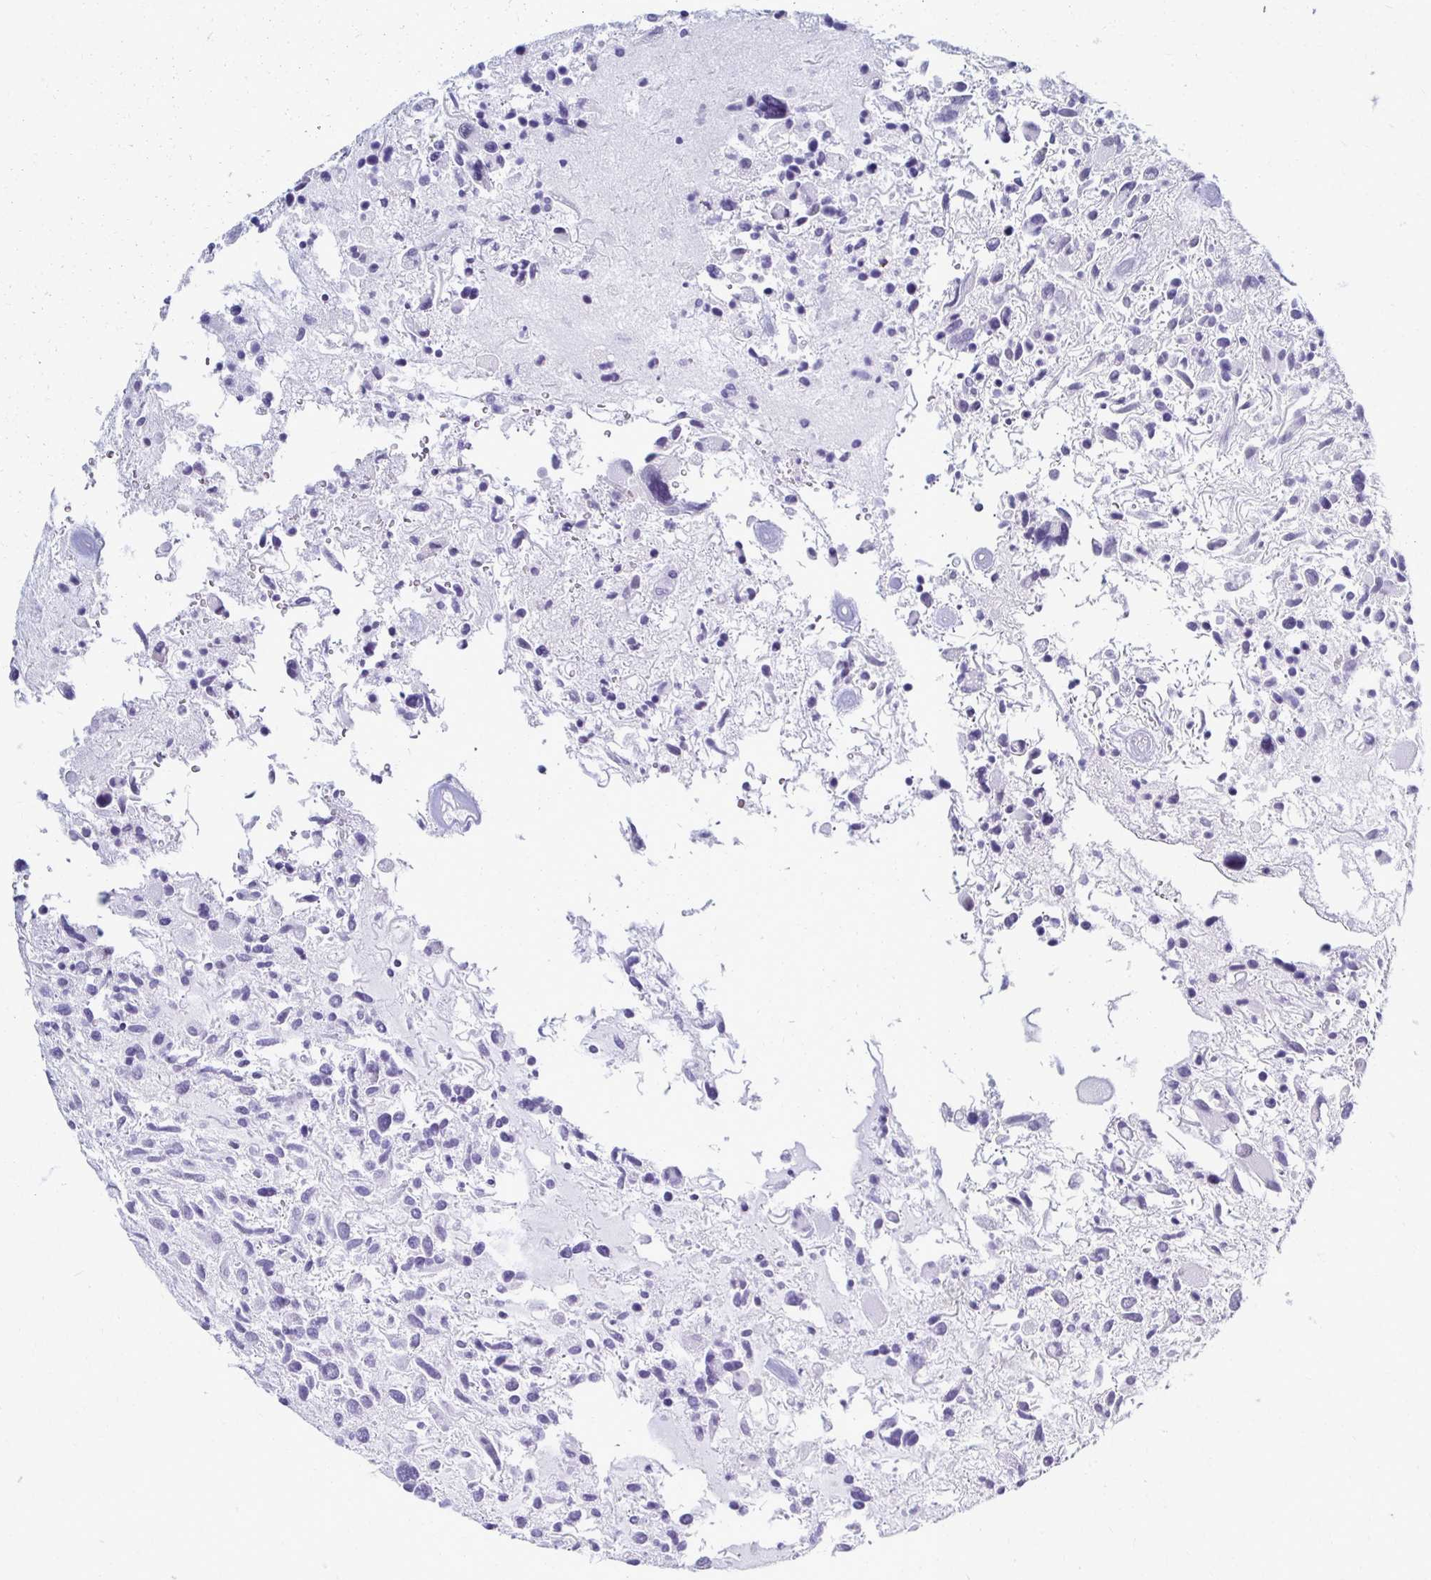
{"staining": {"intensity": "negative", "quantity": "none", "location": "none"}, "tissue": "glioma", "cell_type": "Tumor cells", "image_type": "cancer", "snomed": [{"axis": "morphology", "description": "Glioma, malignant, High grade"}, {"axis": "topography", "description": "Brain"}], "caption": "This photomicrograph is of malignant glioma (high-grade) stained with immunohistochemistry to label a protein in brown with the nuclei are counter-stained blue. There is no expression in tumor cells.", "gene": "IRF7", "patient": {"sex": "female", "age": 11}}